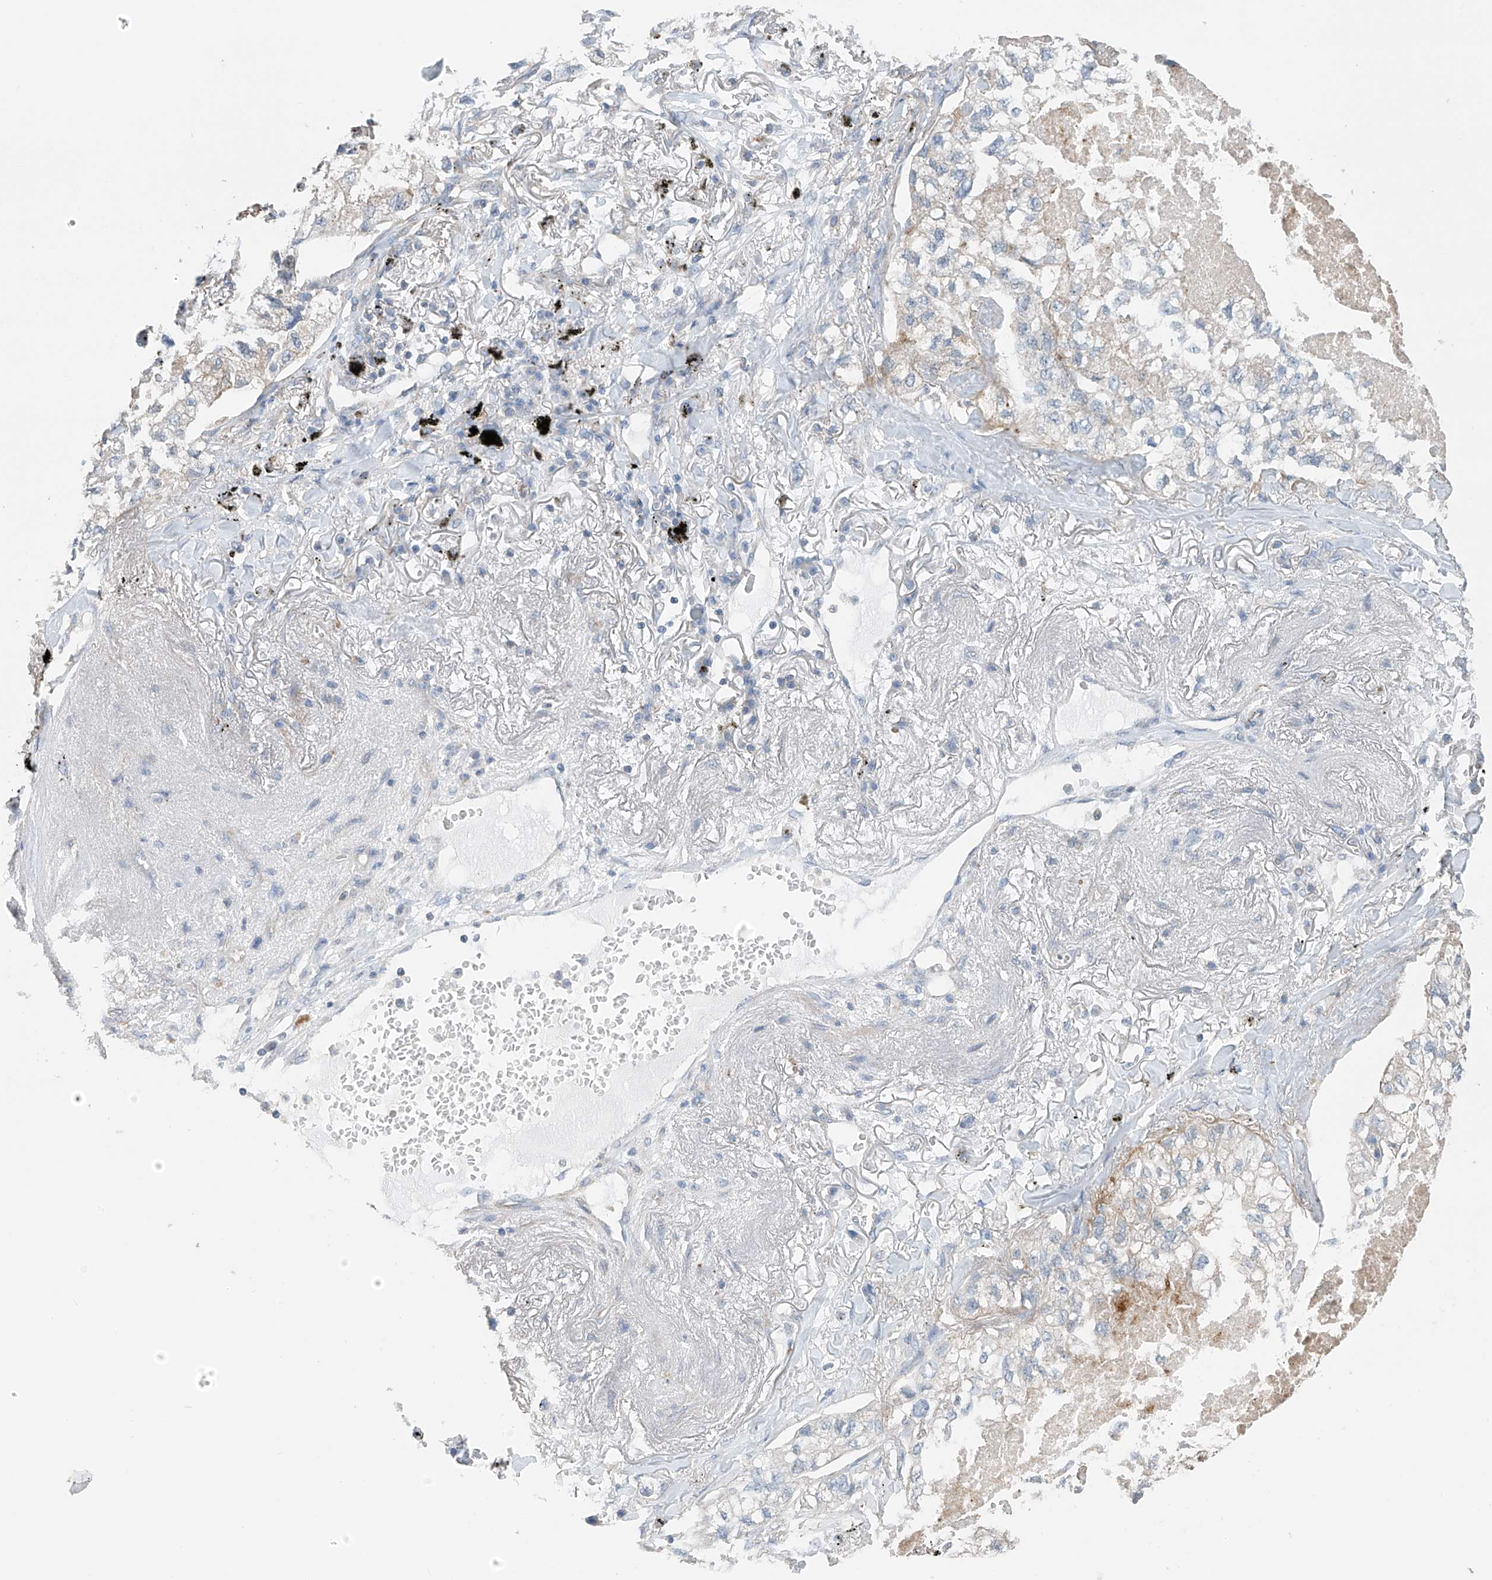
{"staining": {"intensity": "negative", "quantity": "none", "location": "none"}, "tissue": "lung cancer", "cell_type": "Tumor cells", "image_type": "cancer", "snomed": [{"axis": "morphology", "description": "Adenocarcinoma, NOS"}, {"axis": "topography", "description": "Lung"}], "caption": "Immunohistochemistry (IHC) micrograph of lung cancer stained for a protein (brown), which displays no staining in tumor cells.", "gene": "SYN3", "patient": {"sex": "male", "age": 65}}